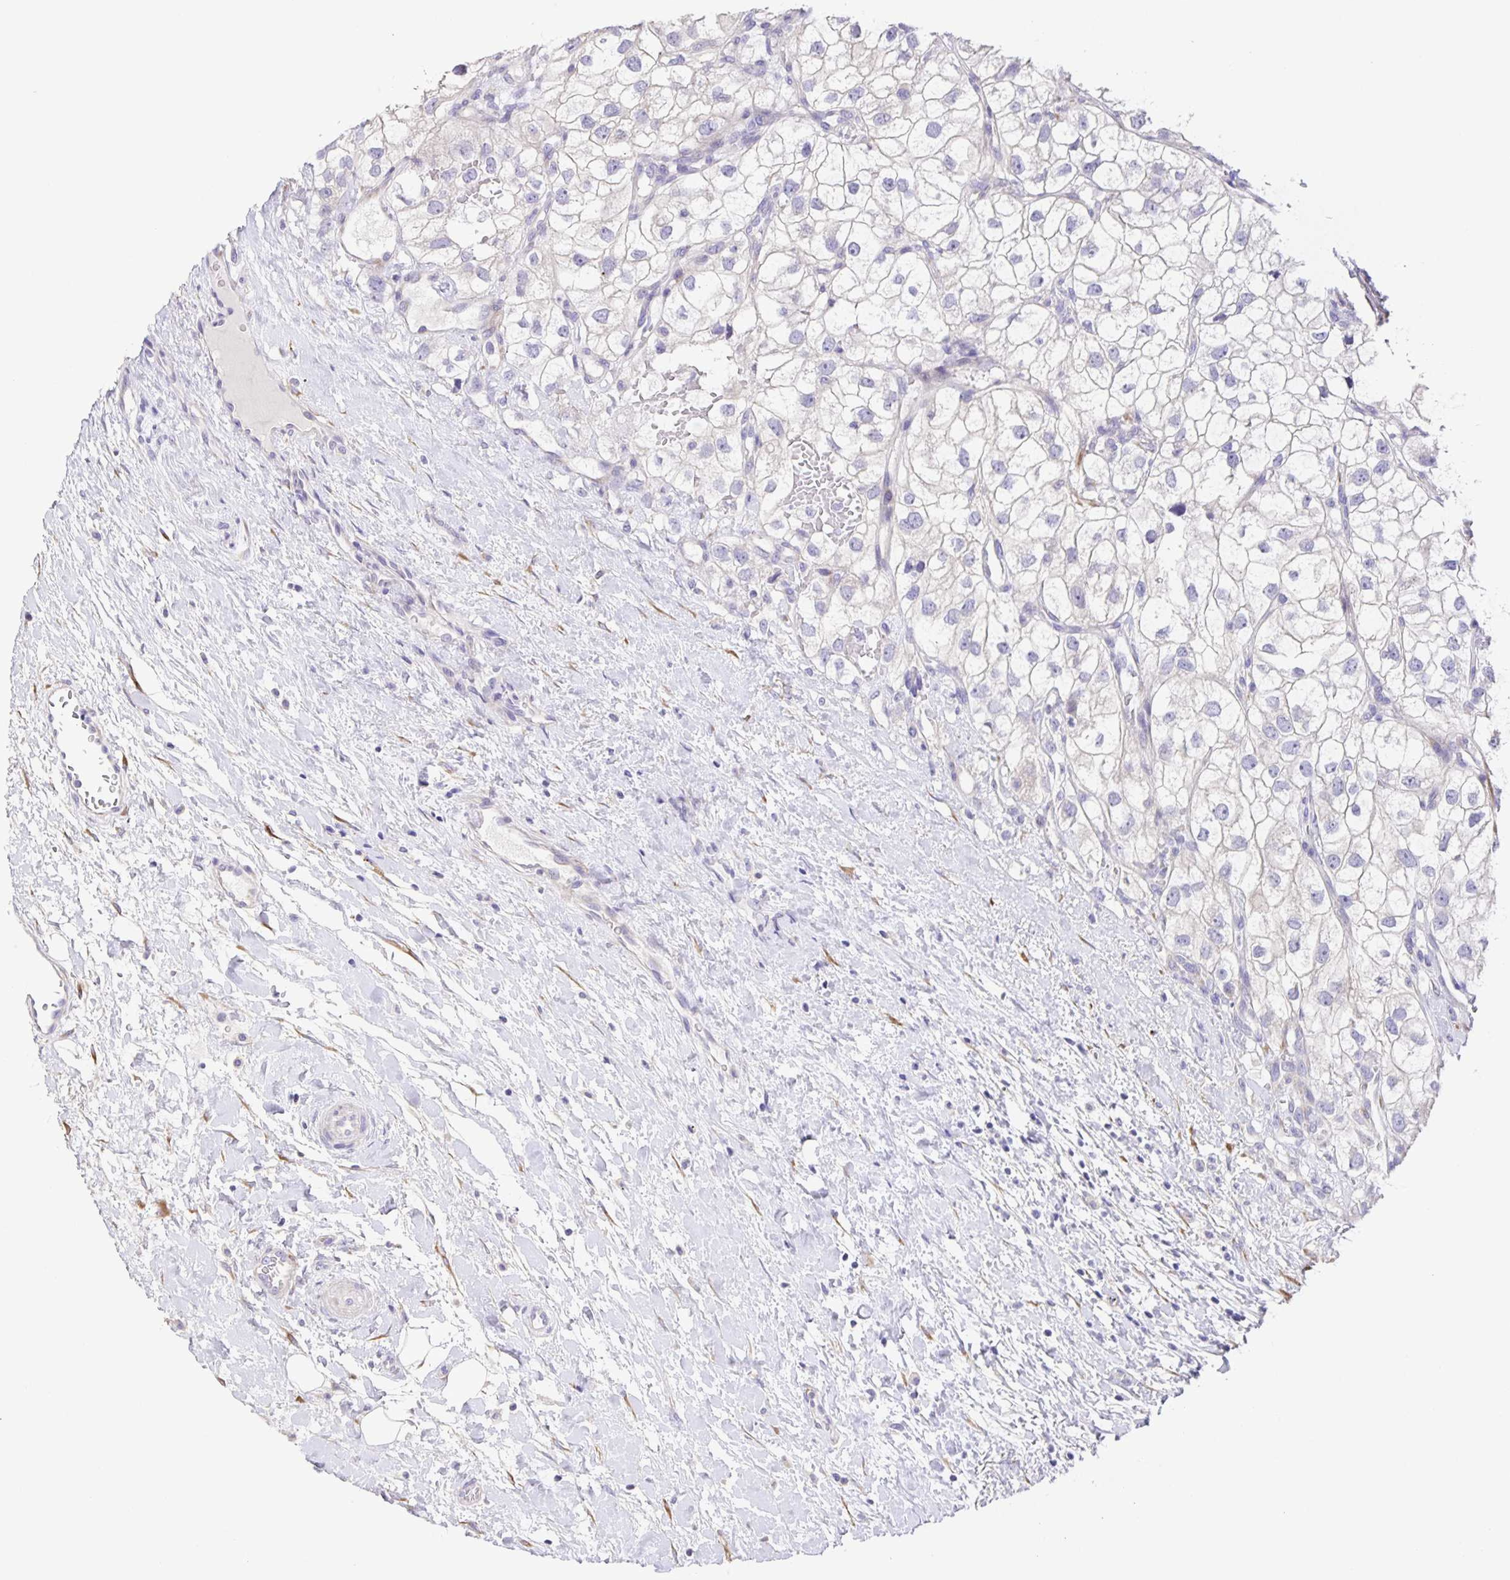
{"staining": {"intensity": "negative", "quantity": "none", "location": "none"}, "tissue": "renal cancer", "cell_type": "Tumor cells", "image_type": "cancer", "snomed": [{"axis": "morphology", "description": "Adenocarcinoma, NOS"}, {"axis": "topography", "description": "Kidney"}], "caption": "Immunohistochemistry micrograph of neoplastic tissue: human renal cancer stained with DAB exhibits no significant protein positivity in tumor cells.", "gene": "PRR36", "patient": {"sex": "male", "age": 59}}